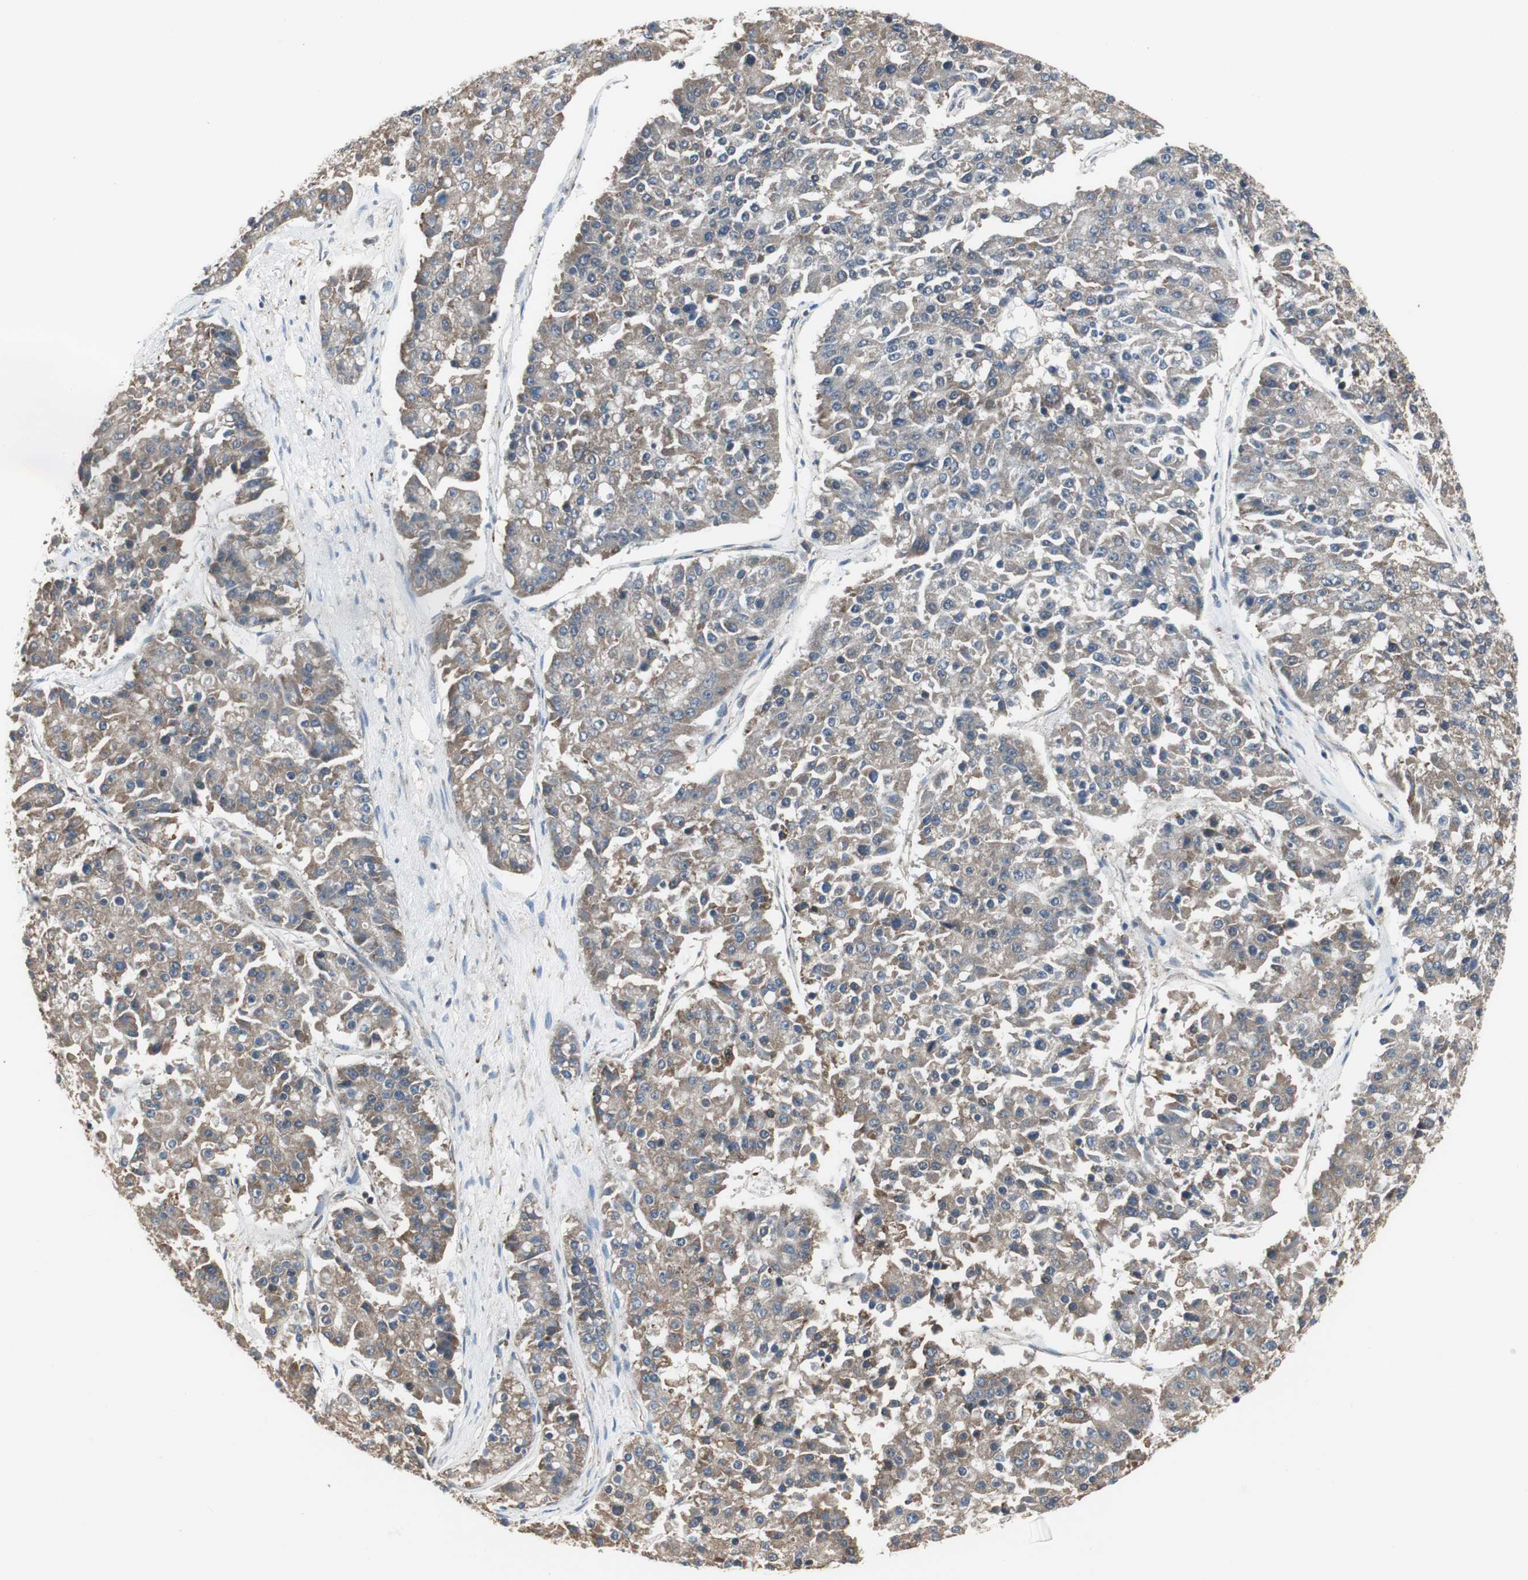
{"staining": {"intensity": "weak", "quantity": ">75%", "location": "cytoplasmic/membranous"}, "tissue": "pancreatic cancer", "cell_type": "Tumor cells", "image_type": "cancer", "snomed": [{"axis": "morphology", "description": "Adenocarcinoma, NOS"}, {"axis": "topography", "description": "Pancreas"}], "caption": "Immunohistochemistry (IHC) (DAB) staining of human pancreatic cancer exhibits weak cytoplasmic/membranous protein staining in about >75% of tumor cells. (DAB (3,3'-diaminobenzidine) = brown stain, brightfield microscopy at high magnification).", "gene": "TERF2IP", "patient": {"sex": "male", "age": 50}}